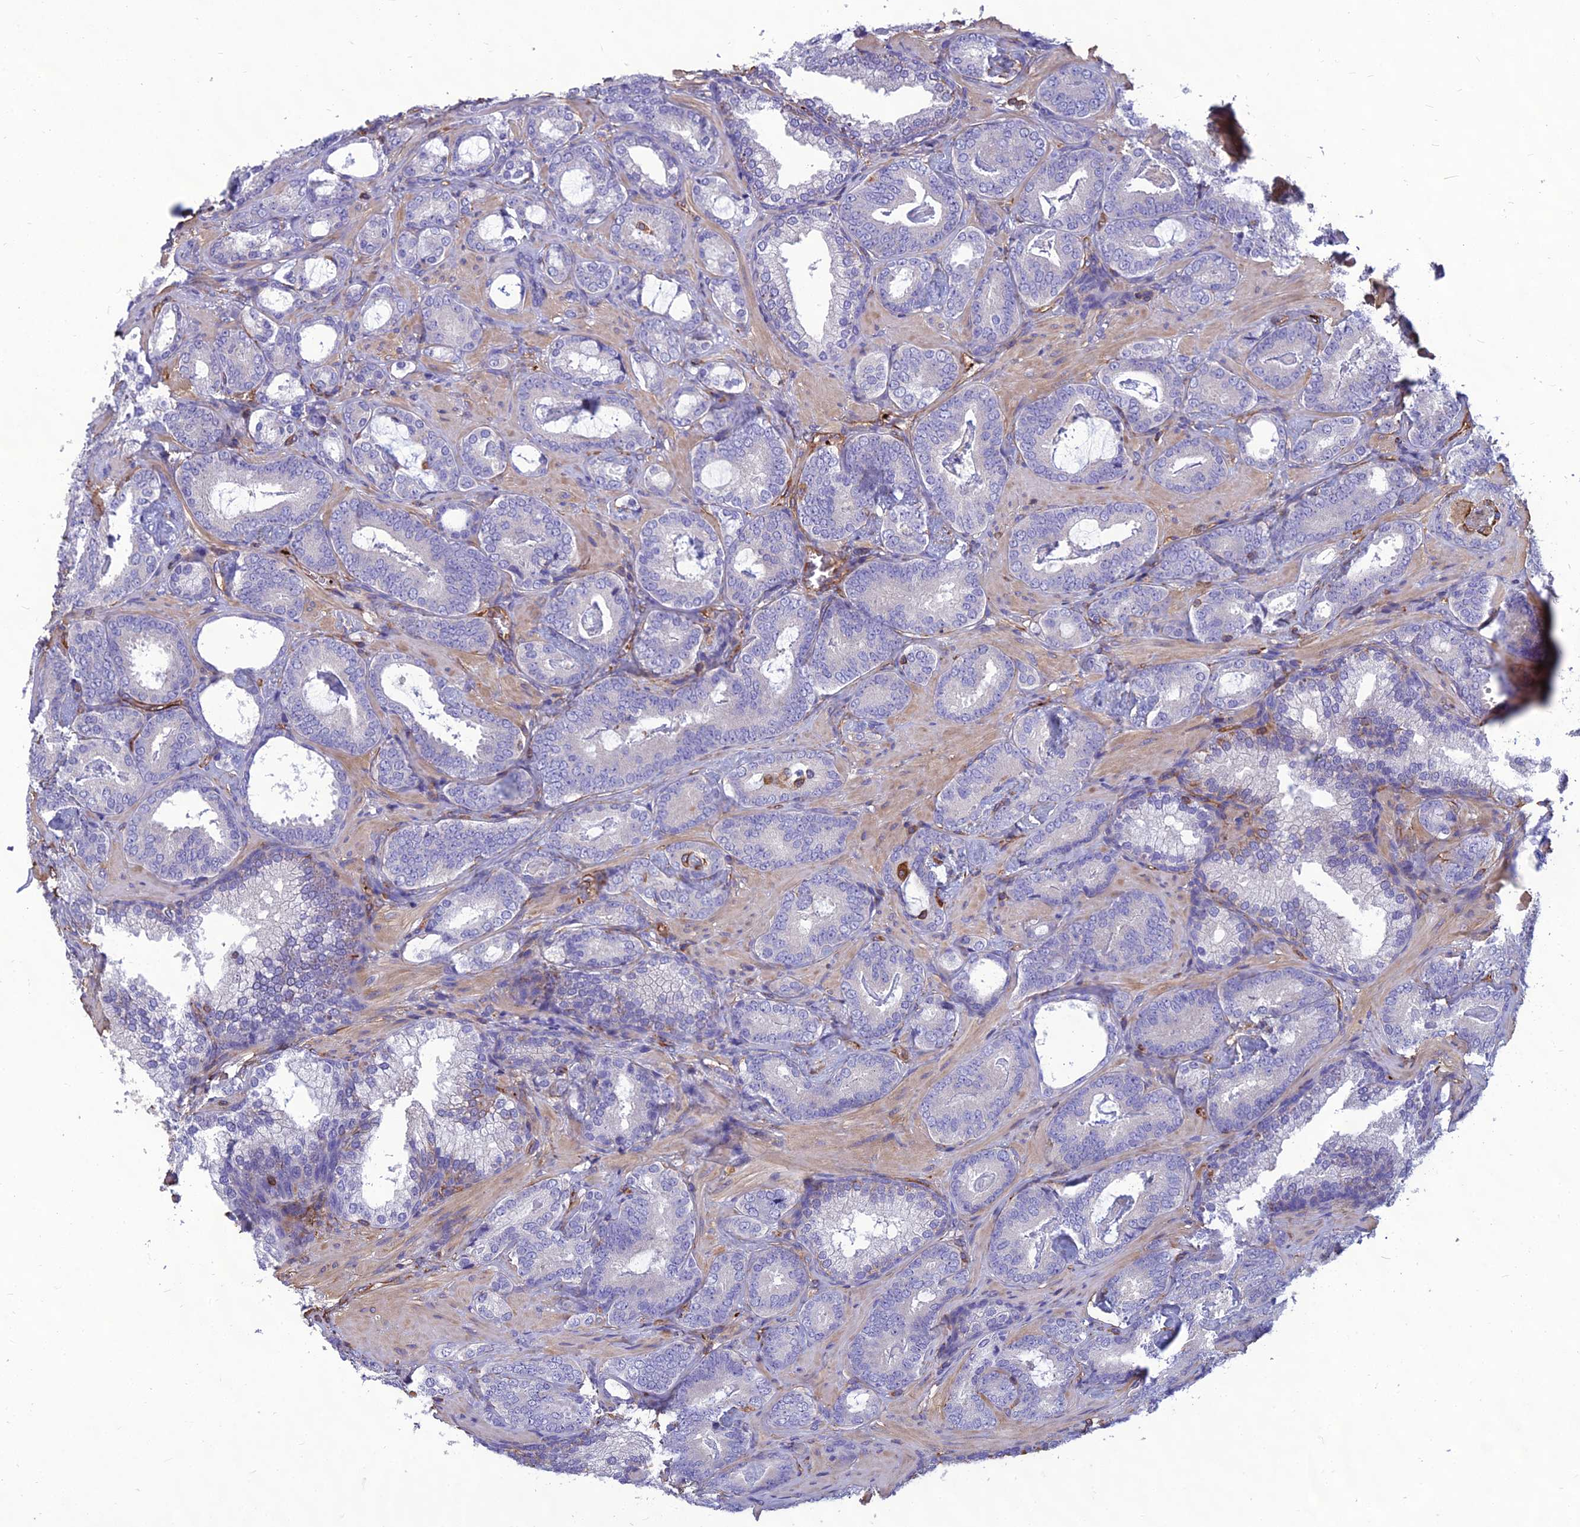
{"staining": {"intensity": "negative", "quantity": "none", "location": "none"}, "tissue": "prostate cancer", "cell_type": "Tumor cells", "image_type": "cancer", "snomed": [{"axis": "morphology", "description": "Adenocarcinoma, Low grade"}, {"axis": "topography", "description": "Prostate"}], "caption": "A high-resolution micrograph shows immunohistochemistry (IHC) staining of prostate cancer (low-grade adenocarcinoma), which displays no significant expression in tumor cells.", "gene": "PSMD11", "patient": {"sex": "male", "age": 60}}